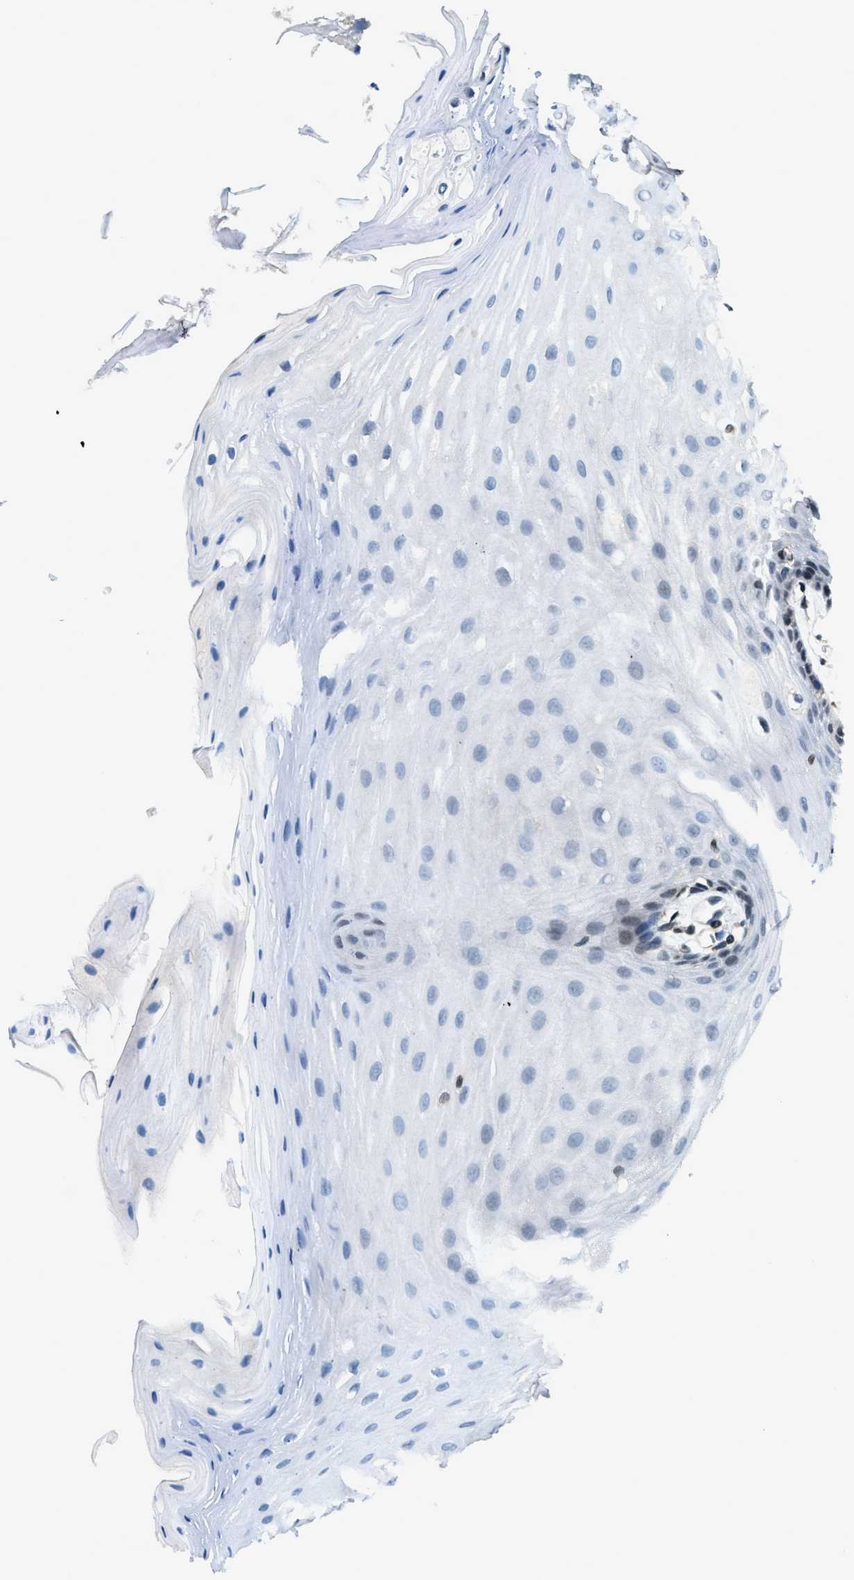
{"staining": {"intensity": "weak", "quantity": "<25%", "location": "nuclear"}, "tissue": "oral mucosa", "cell_type": "Squamous epithelial cells", "image_type": "normal", "snomed": [{"axis": "morphology", "description": "Normal tissue, NOS"}, {"axis": "morphology", "description": "Squamous cell carcinoma, NOS"}, {"axis": "topography", "description": "Oral tissue"}, {"axis": "topography", "description": "Head-Neck"}], "caption": "Micrograph shows no protein staining in squamous epithelial cells of normal oral mucosa. The staining is performed using DAB (3,3'-diaminobenzidine) brown chromogen with nuclei counter-stained in using hematoxylin.", "gene": "OGFR", "patient": {"sex": "male", "age": 71}}